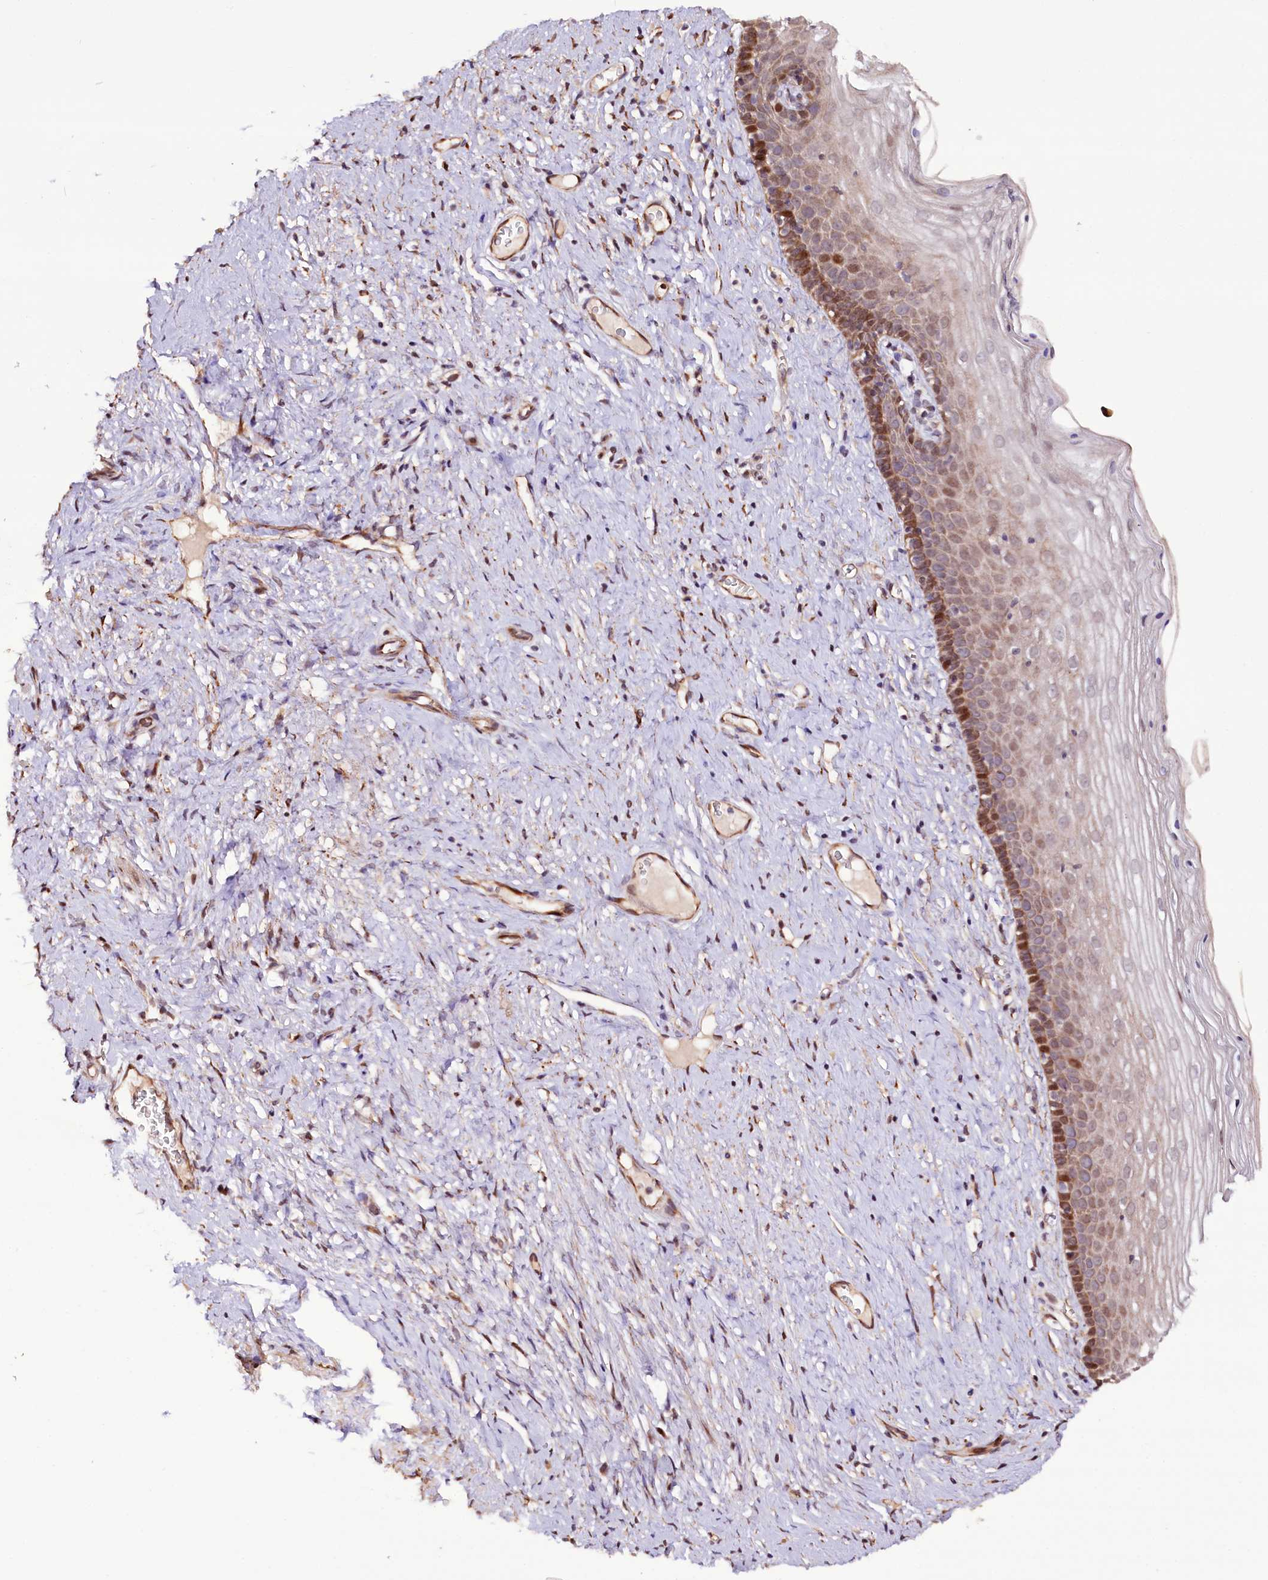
{"staining": {"intensity": "weak", "quantity": ">75%", "location": "nuclear"}, "tissue": "cervix", "cell_type": "Glandular cells", "image_type": "normal", "snomed": [{"axis": "morphology", "description": "Normal tissue, NOS"}, {"axis": "topography", "description": "Cervix"}], "caption": "Cervix stained with immunohistochemistry (IHC) exhibits weak nuclear staining in approximately >75% of glandular cells.", "gene": "CUTC", "patient": {"sex": "female", "age": 42}}